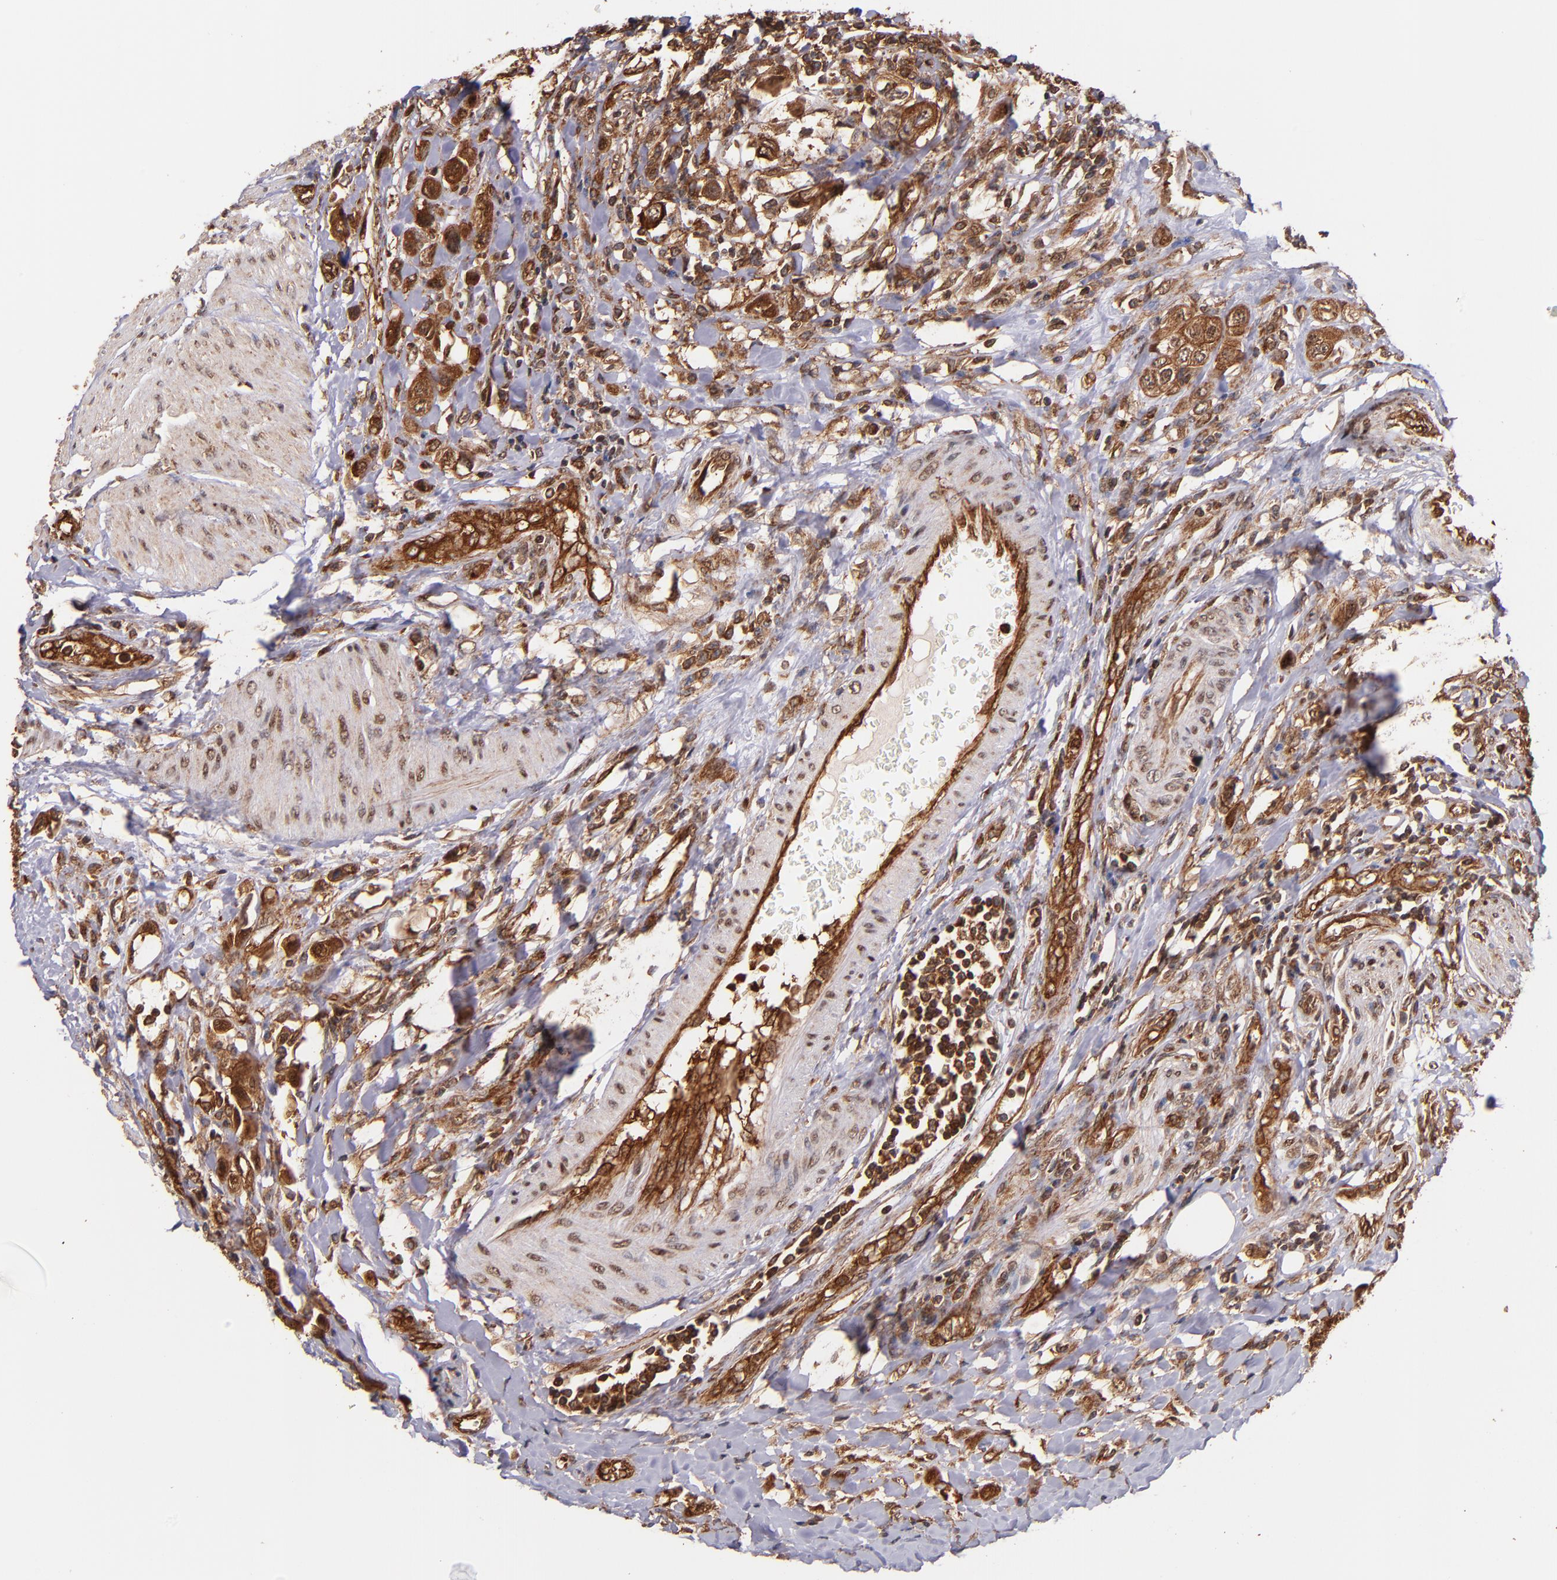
{"staining": {"intensity": "strong", "quantity": ">75%", "location": "cytoplasmic/membranous,nuclear"}, "tissue": "urothelial cancer", "cell_type": "Tumor cells", "image_type": "cancer", "snomed": [{"axis": "morphology", "description": "Urothelial carcinoma, High grade"}, {"axis": "topography", "description": "Urinary bladder"}], "caption": "Immunohistochemical staining of urothelial cancer exhibits high levels of strong cytoplasmic/membranous and nuclear positivity in about >75% of tumor cells. (Brightfield microscopy of DAB IHC at high magnification).", "gene": "STX8", "patient": {"sex": "male", "age": 50}}